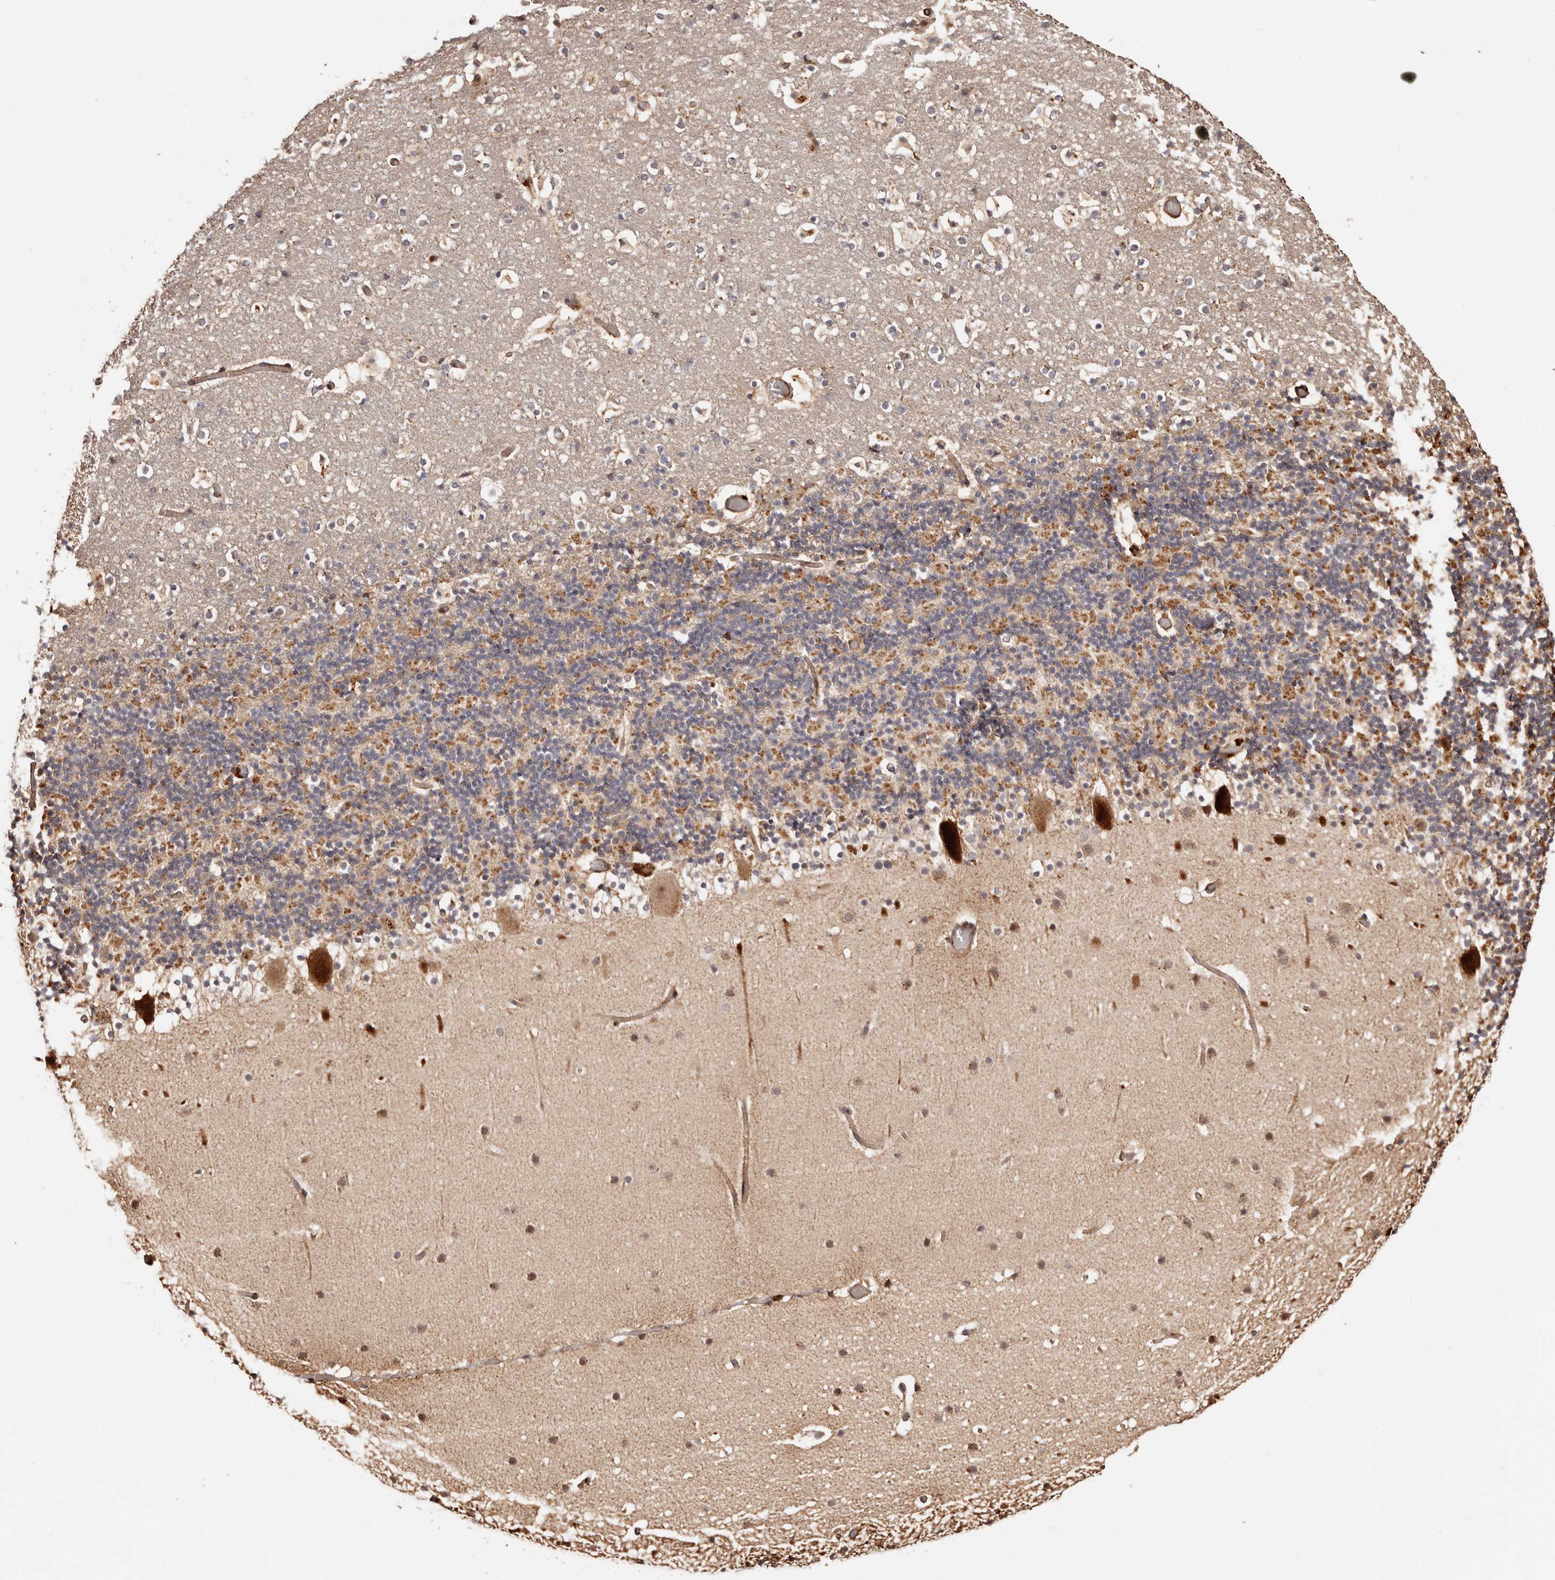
{"staining": {"intensity": "moderate", "quantity": "25%-75%", "location": "cytoplasmic/membranous"}, "tissue": "cerebellum", "cell_type": "Cells in granular layer", "image_type": "normal", "snomed": [{"axis": "morphology", "description": "Normal tissue, NOS"}, {"axis": "topography", "description": "Cerebellum"}], "caption": "Immunohistochemical staining of benign human cerebellum demonstrates medium levels of moderate cytoplasmic/membranous staining in about 25%-75% of cells in granular layer.", "gene": "PTPN22", "patient": {"sex": "male", "age": 57}}